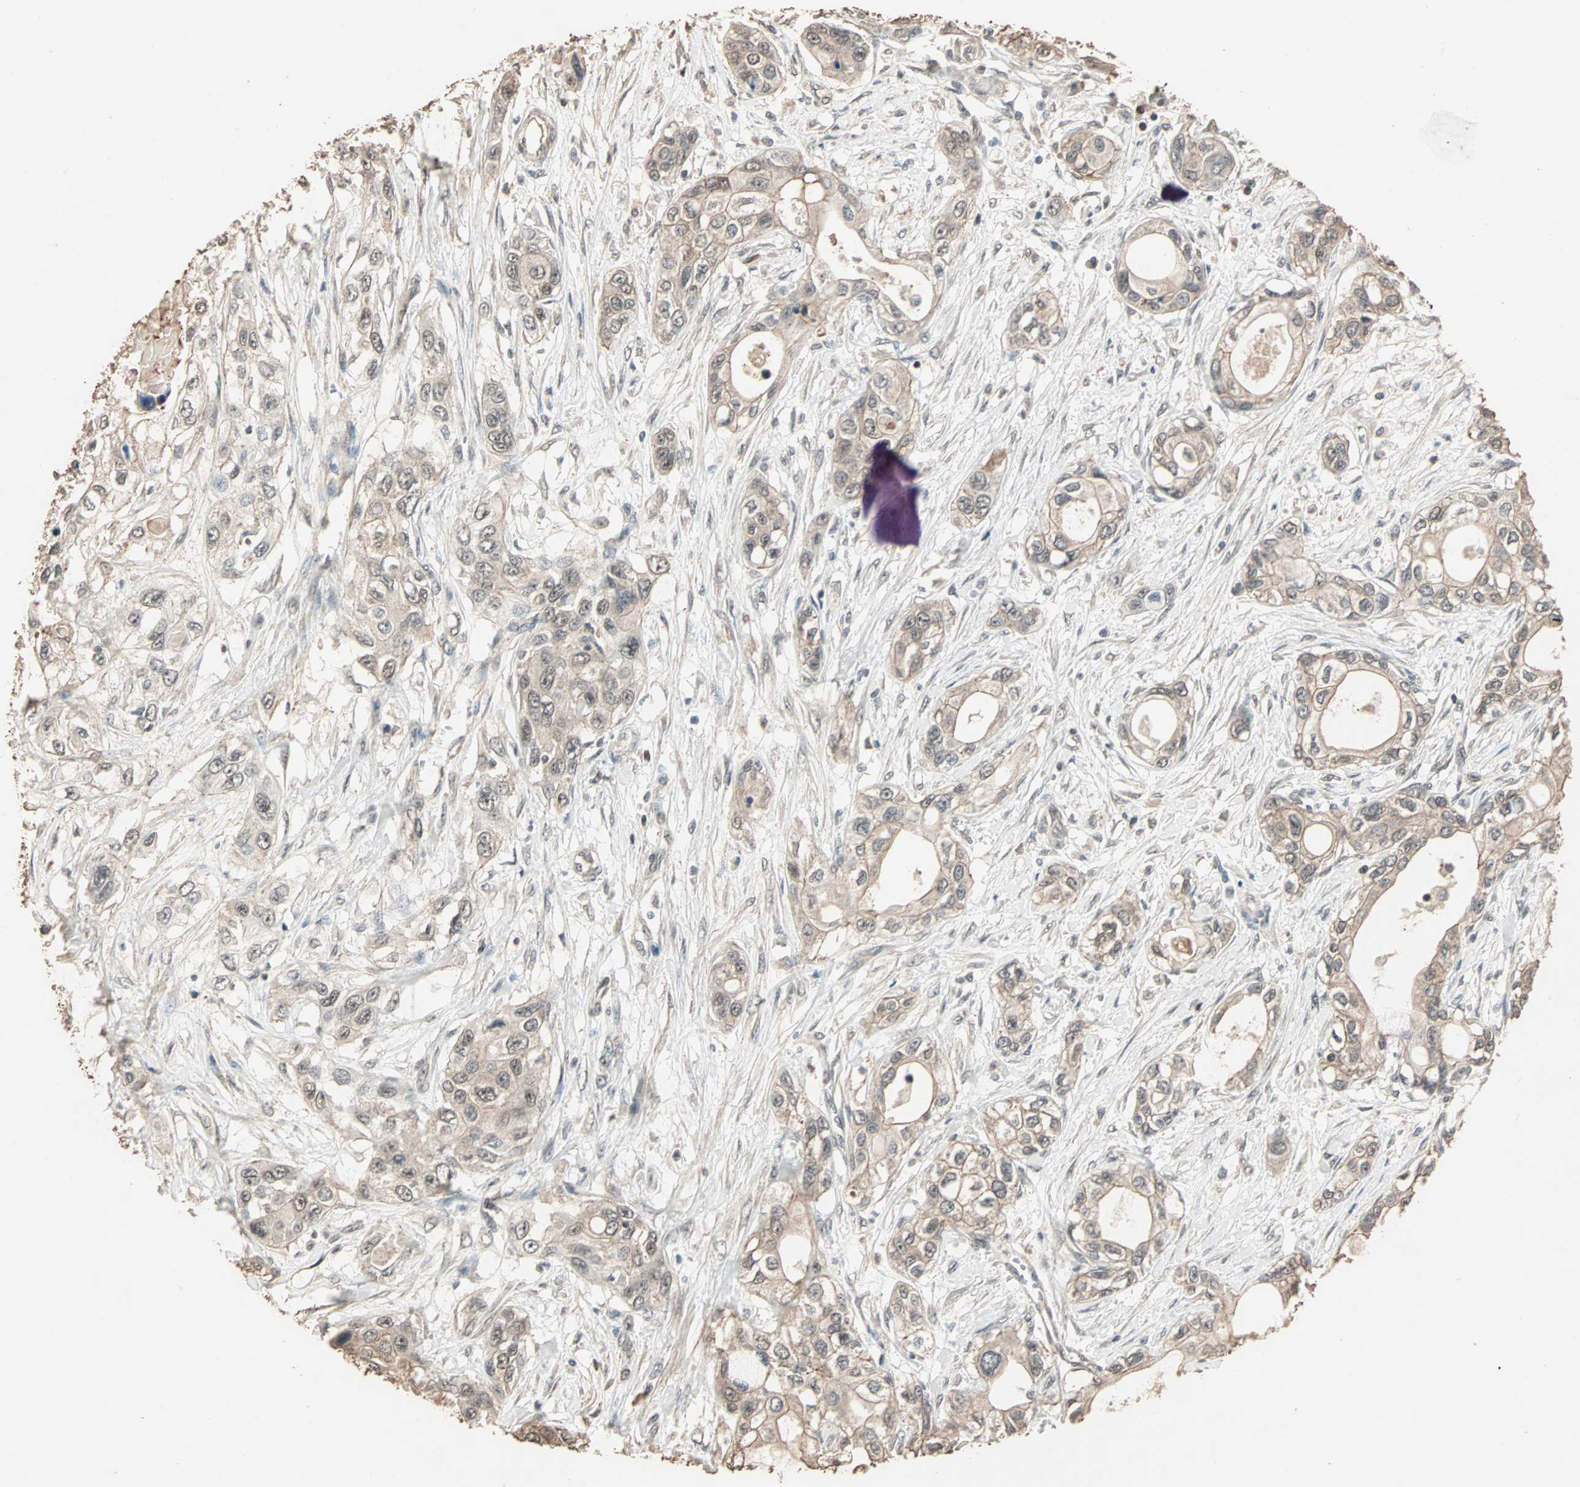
{"staining": {"intensity": "weak", "quantity": ">75%", "location": "cytoplasmic/membranous,nuclear"}, "tissue": "pancreatic cancer", "cell_type": "Tumor cells", "image_type": "cancer", "snomed": [{"axis": "morphology", "description": "Adenocarcinoma, NOS"}, {"axis": "topography", "description": "Pancreas"}], "caption": "Immunohistochemistry photomicrograph of adenocarcinoma (pancreatic) stained for a protein (brown), which demonstrates low levels of weak cytoplasmic/membranous and nuclear expression in approximately >75% of tumor cells.", "gene": "ZBTB33", "patient": {"sex": "female", "age": 70}}